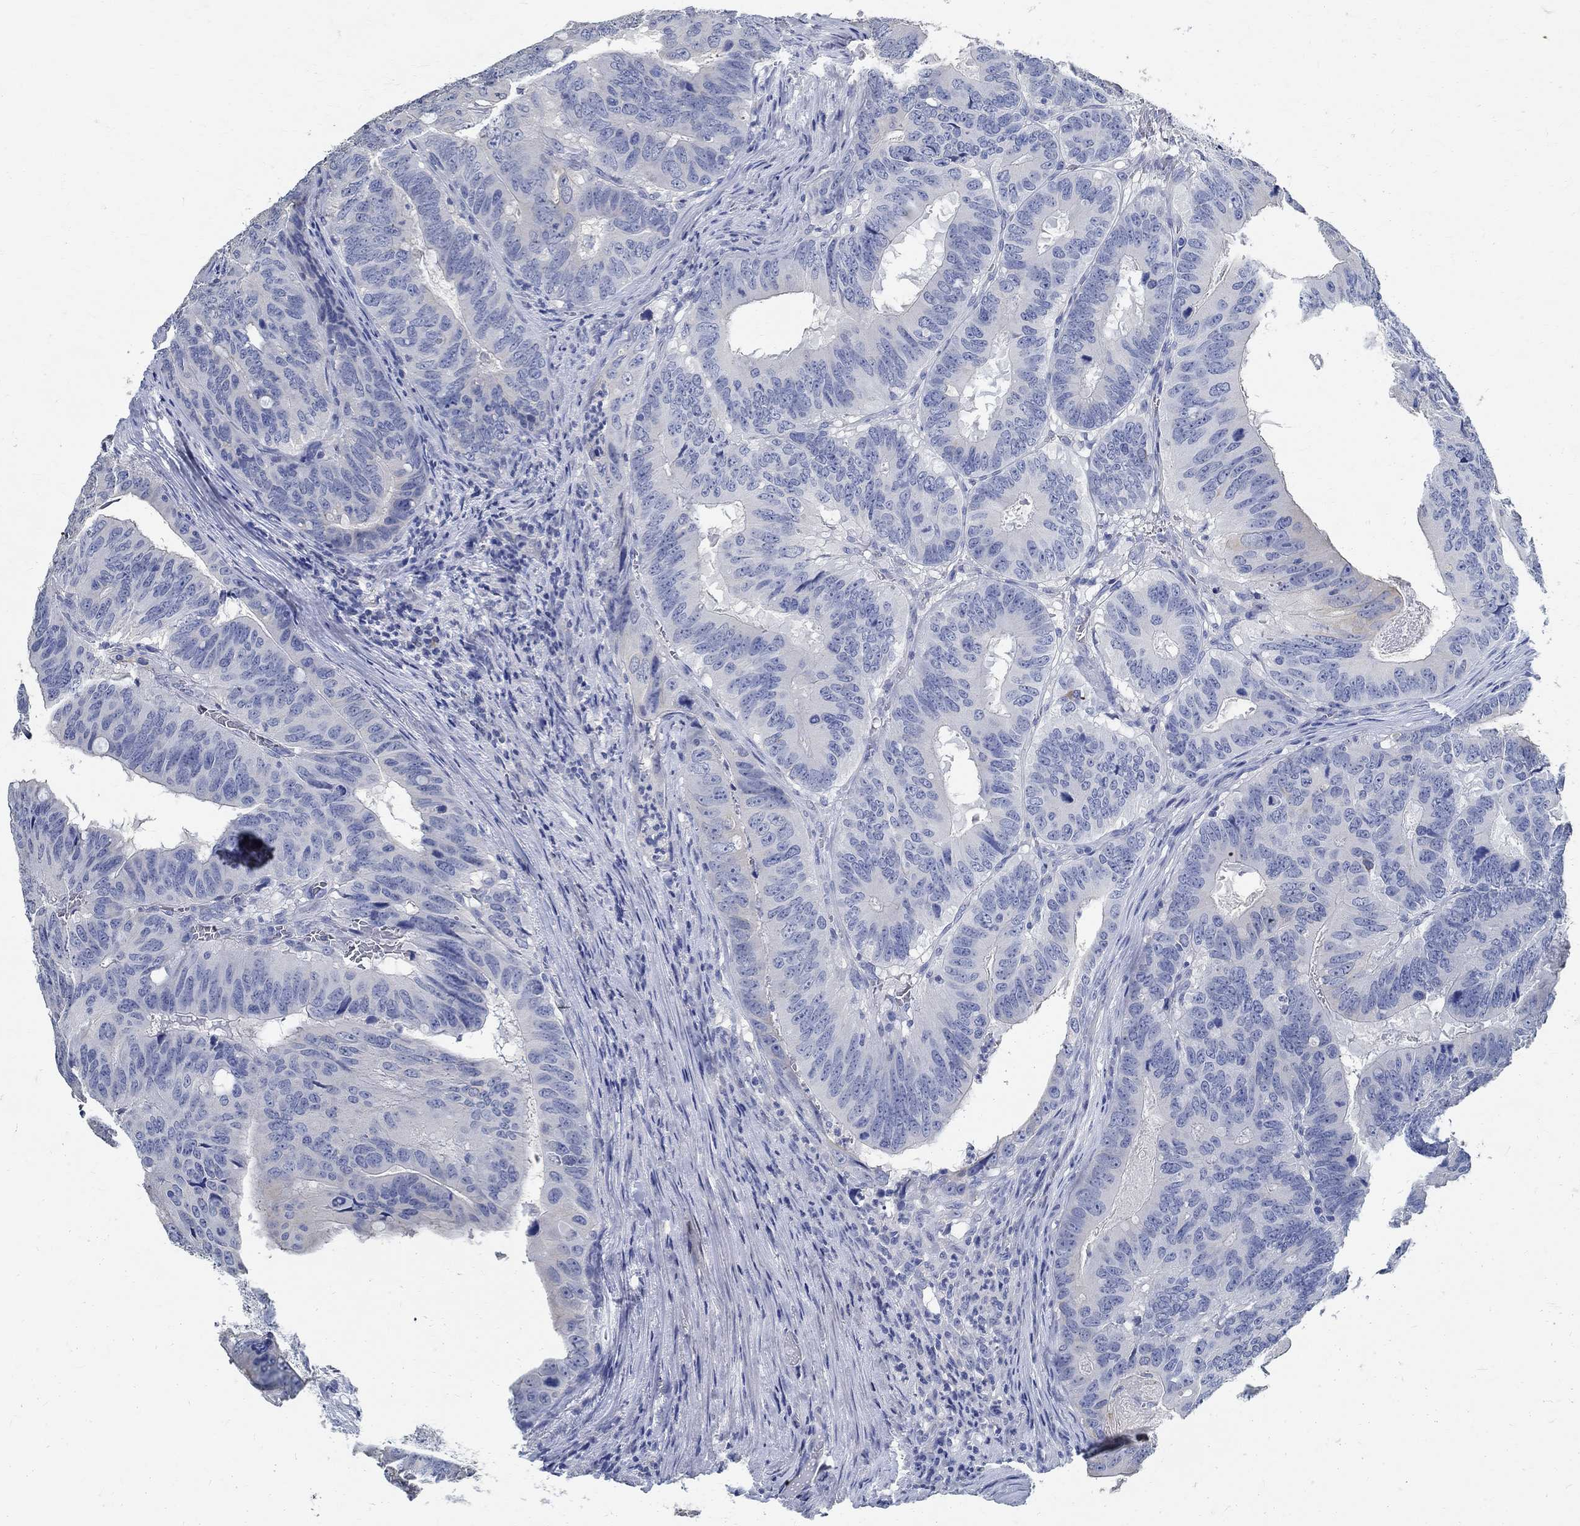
{"staining": {"intensity": "negative", "quantity": "none", "location": "none"}, "tissue": "colorectal cancer", "cell_type": "Tumor cells", "image_type": "cancer", "snomed": [{"axis": "morphology", "description": "Adenocarcinoma, NOS"}, {"axis": "topography", "description": "Colon"}], "caption": "A high-resolution micrograph shows IHC staining of colorectal adenocarcinoma, which exhibits no significant staining in tumor cells.", "gene": "PRX", "patient": {"sex": "male", "age": 79}}